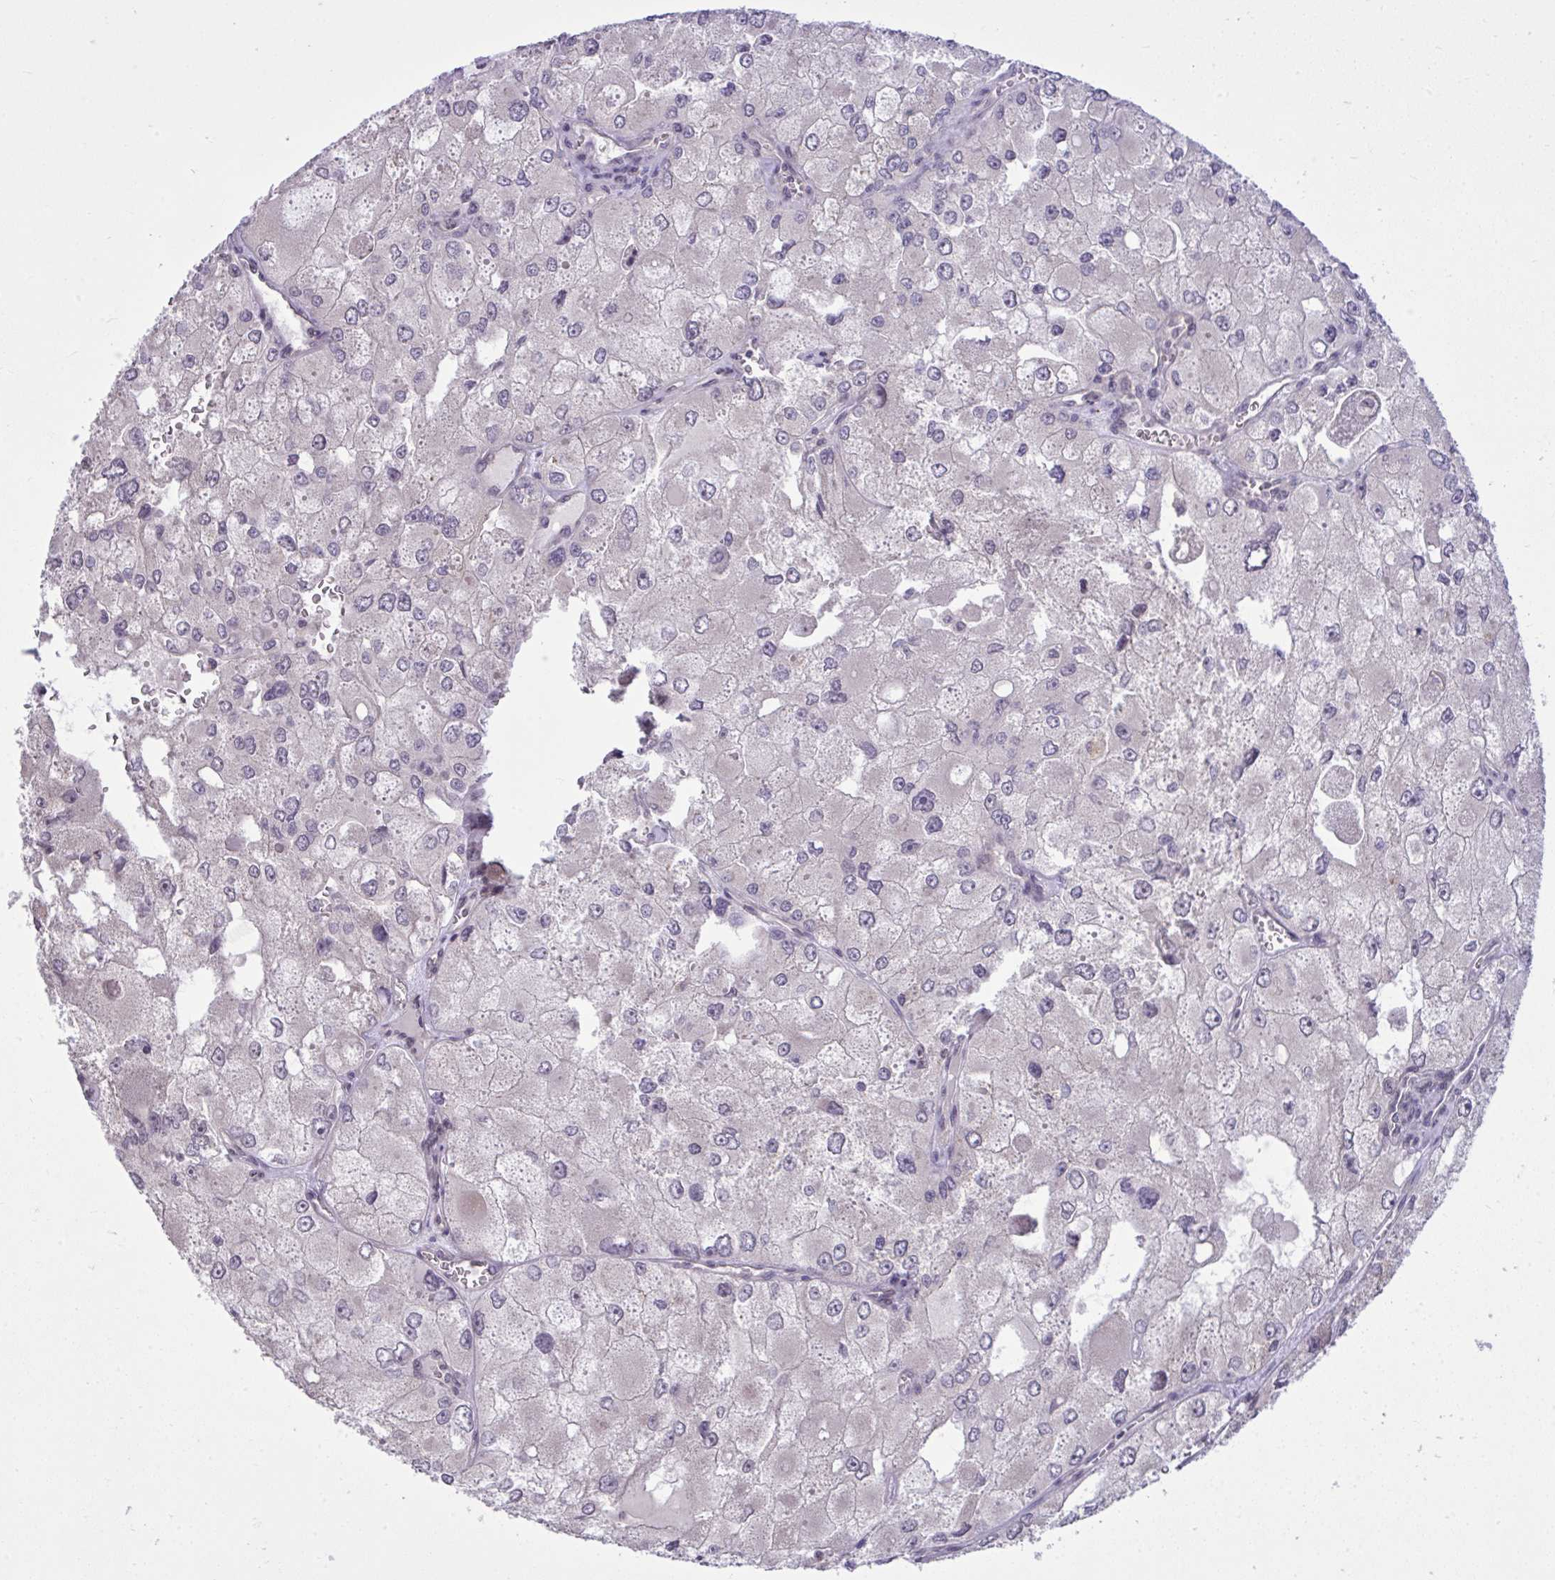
{"staining": {"intensity": "negative", "quantity": "none", "location": "none"}, "tissue": "renal cancer", "cell_type": "Tumor cells", "image_type": "cancer", "snomed": [{"axis": "morphology", "description": "Adenocarcinoma, NOS"}, {"axis": "topography", "description": "Kidney"}], "caption": "A histopathology image of human renal cancer is negative for staining in tumor cells.", "gene": "CYP20A1", "patient": {"sex": "female", "age": 70}}